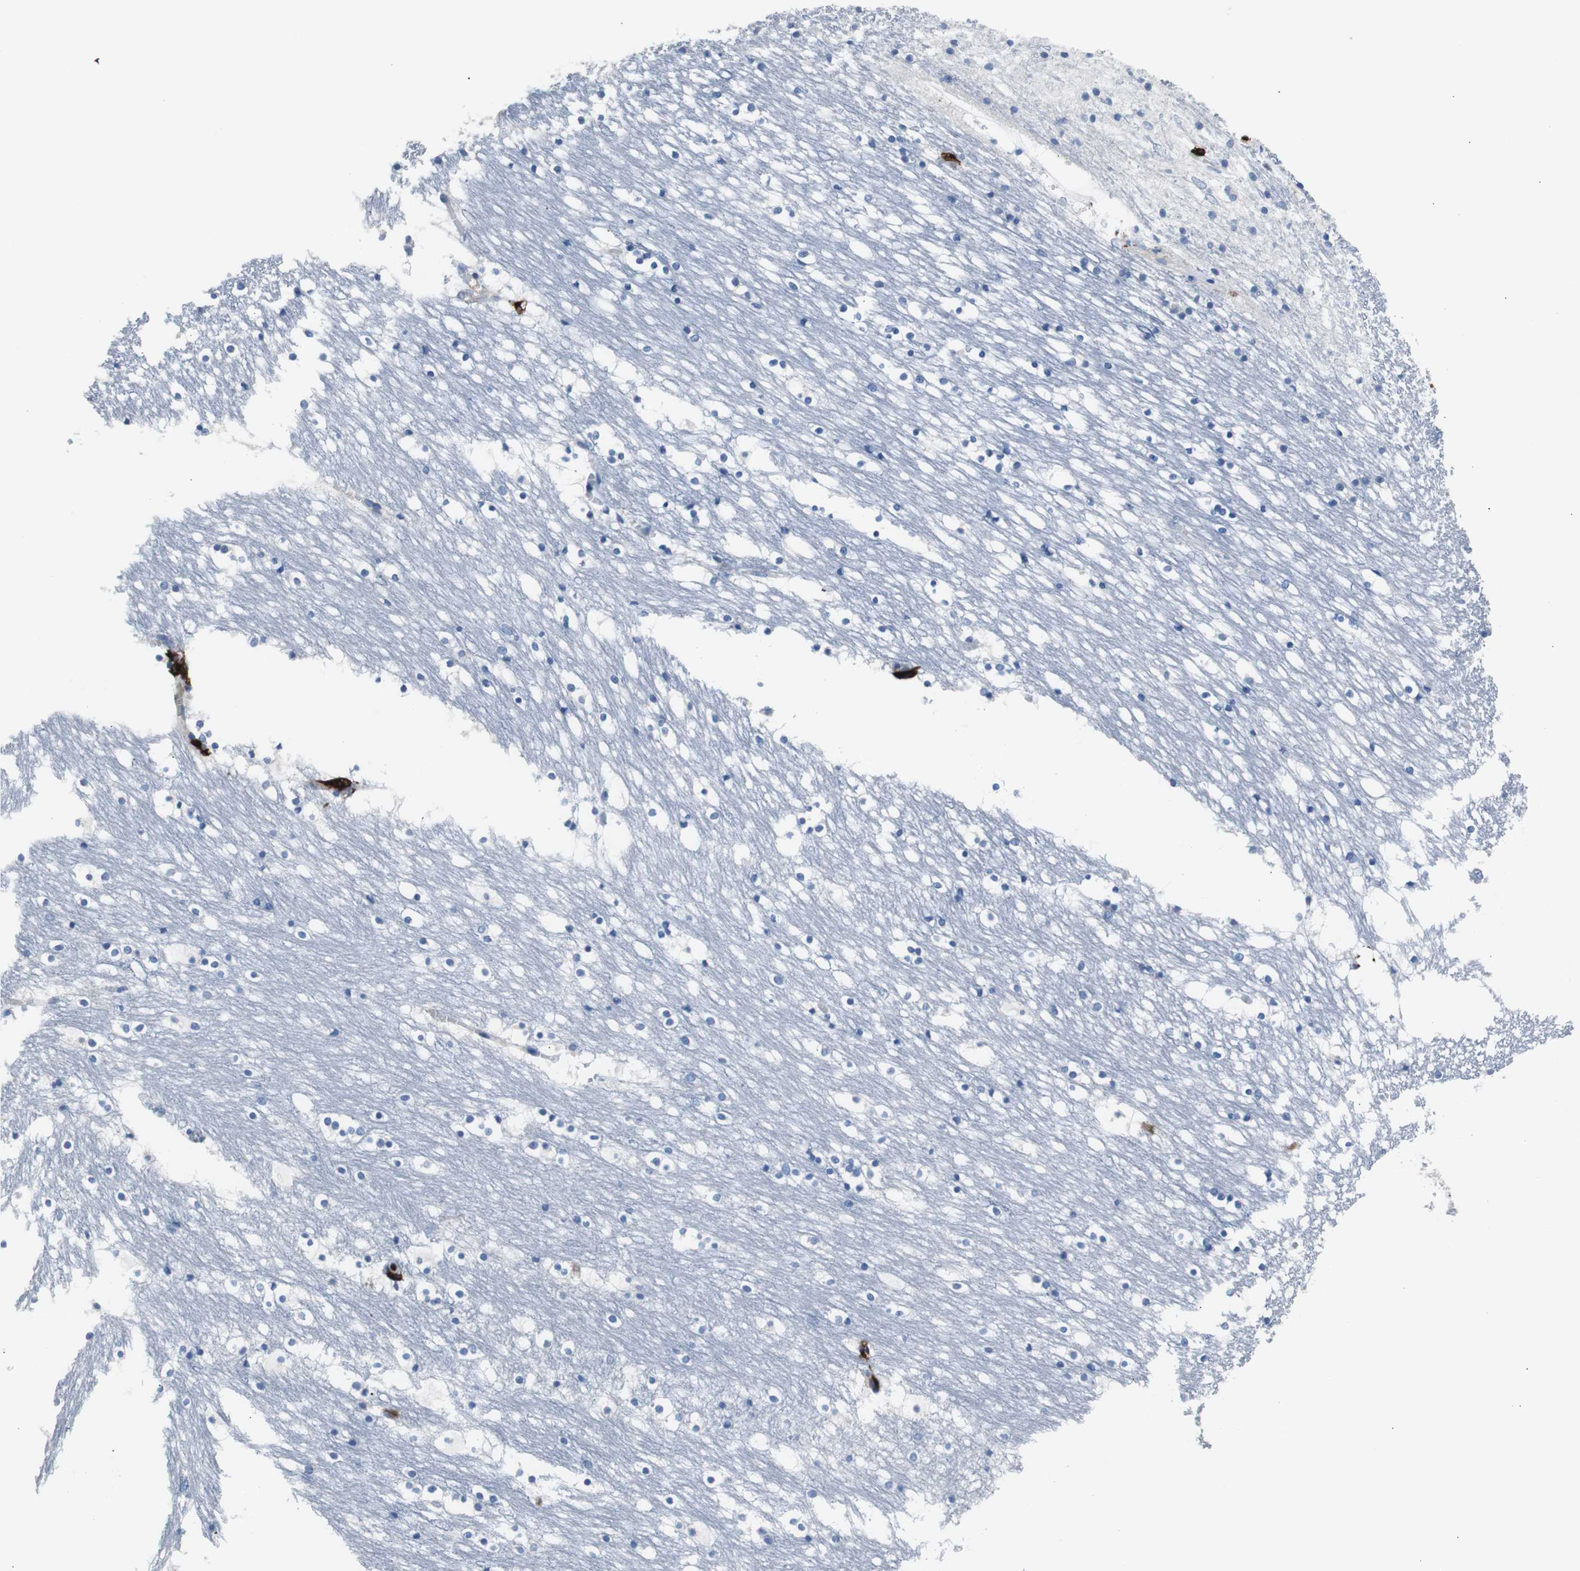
{"staining": {"intensity": "negative", "quantity": "none", "location": "none"}, "tissue": "caudate", "cell_type": "Glial cells", "image_type": "normal", "snomed": [{"axis": "morphology", "description": "Normal tissue, NOS"}, {"axis": "topography", "description": "Lateral ventricle wall"}], "caption": "A high-resolution micrograph shows immunohistochemistry staining of unremarkable caudate, which demonstrates no significant expression in glial cells.", "gene": "FCGR2B", "patient": {"sex": "male", "age": 45}}